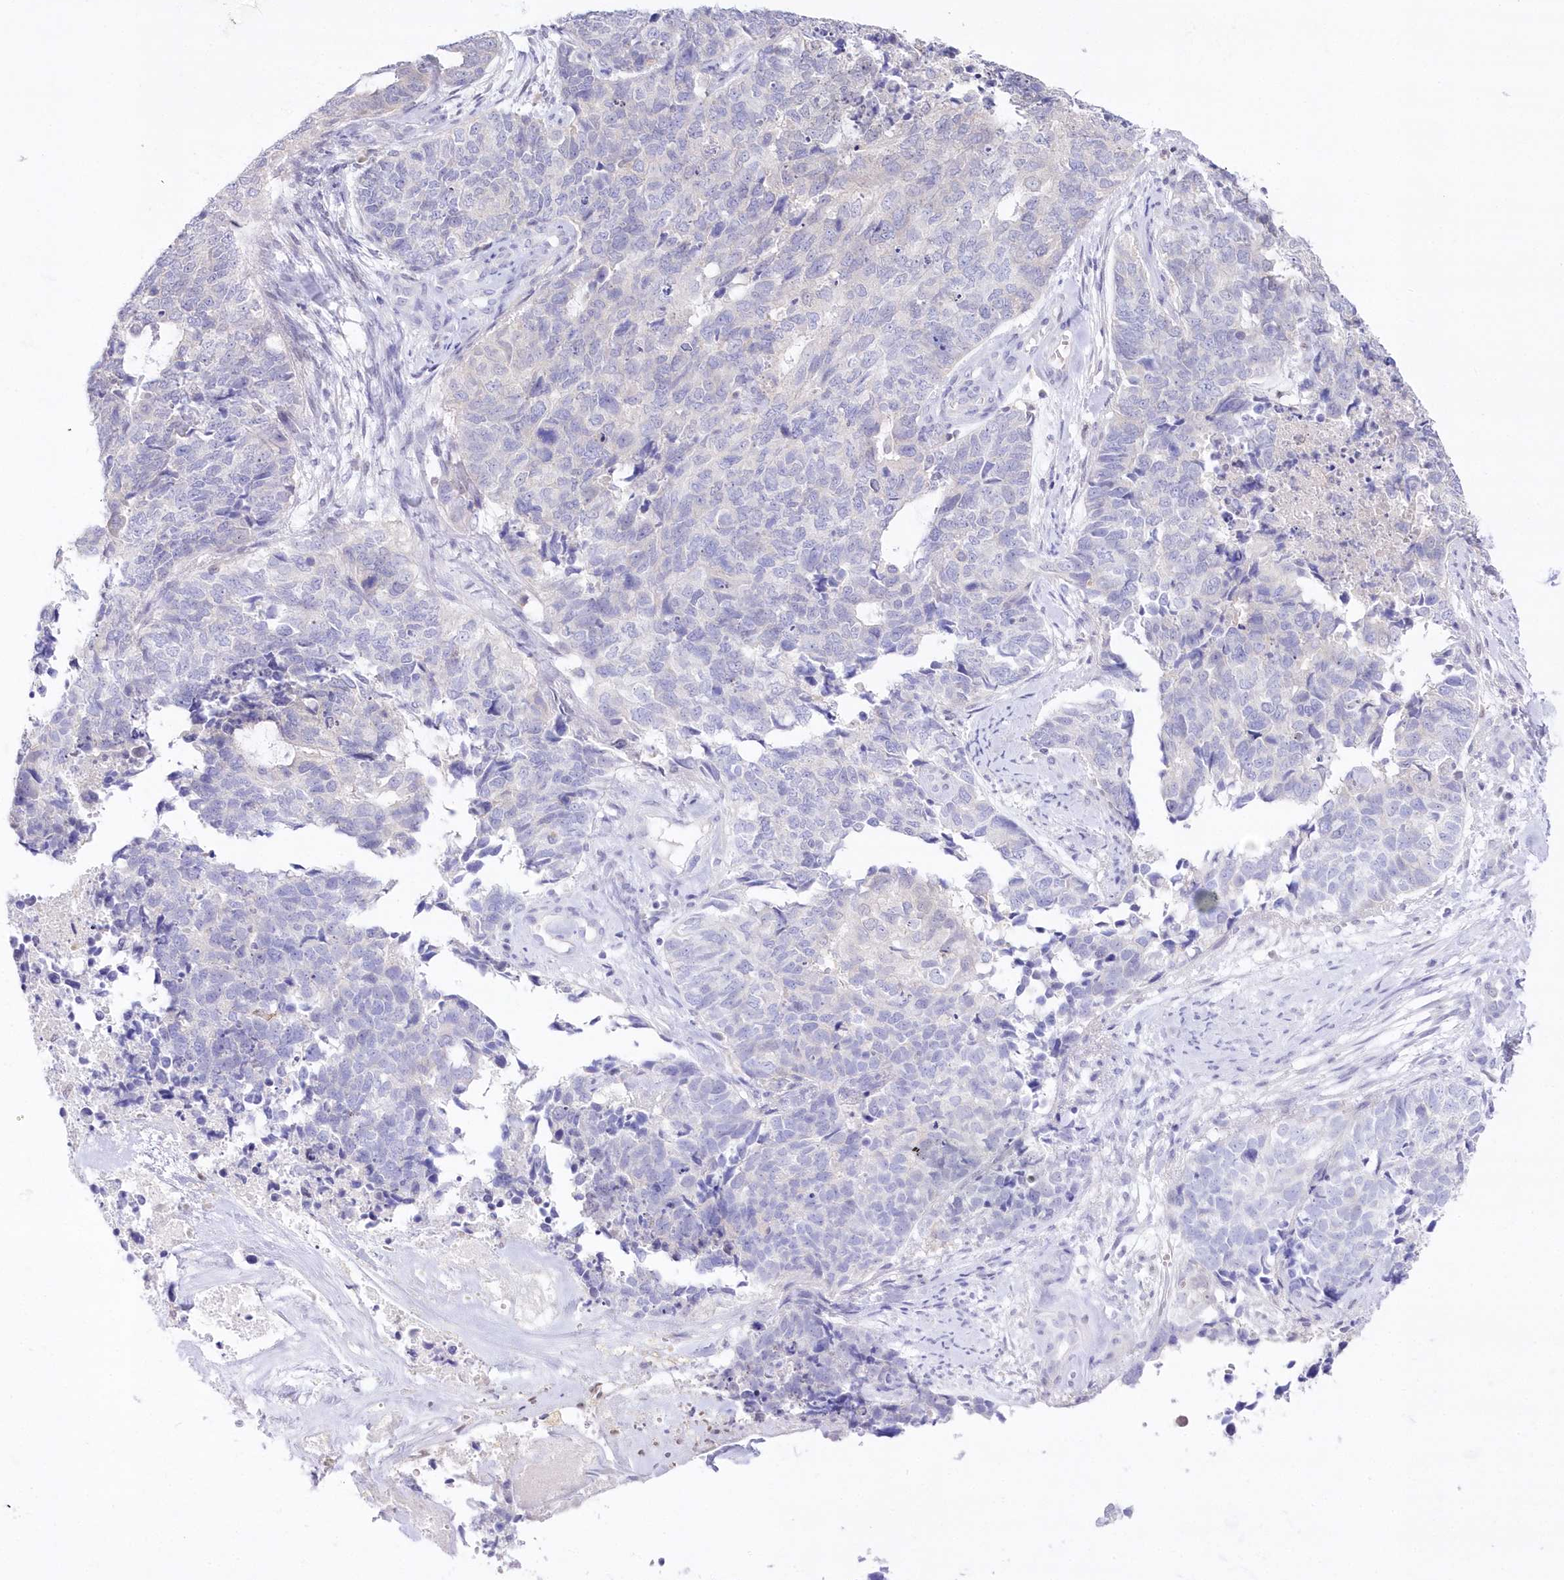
{"staining": {"intensity": "negative", "quantity": "none", "location": "none"}, "tissue": "cervical cancer", "cell_type": "Tumor cells", "image_type": "cancer", "snomed": [{"axis": "morphology", "description": "Squamous cell carcinoma, NOS"}, {"axis": "topography", "description": "Cervix"}], "caption": "A photomicrograph of cervical squamous cell carcinoma stained for a protein shows no brown staining in tumor cells.", "gene": "UBA6", "patient": {"sex": "female", "age": 63}}